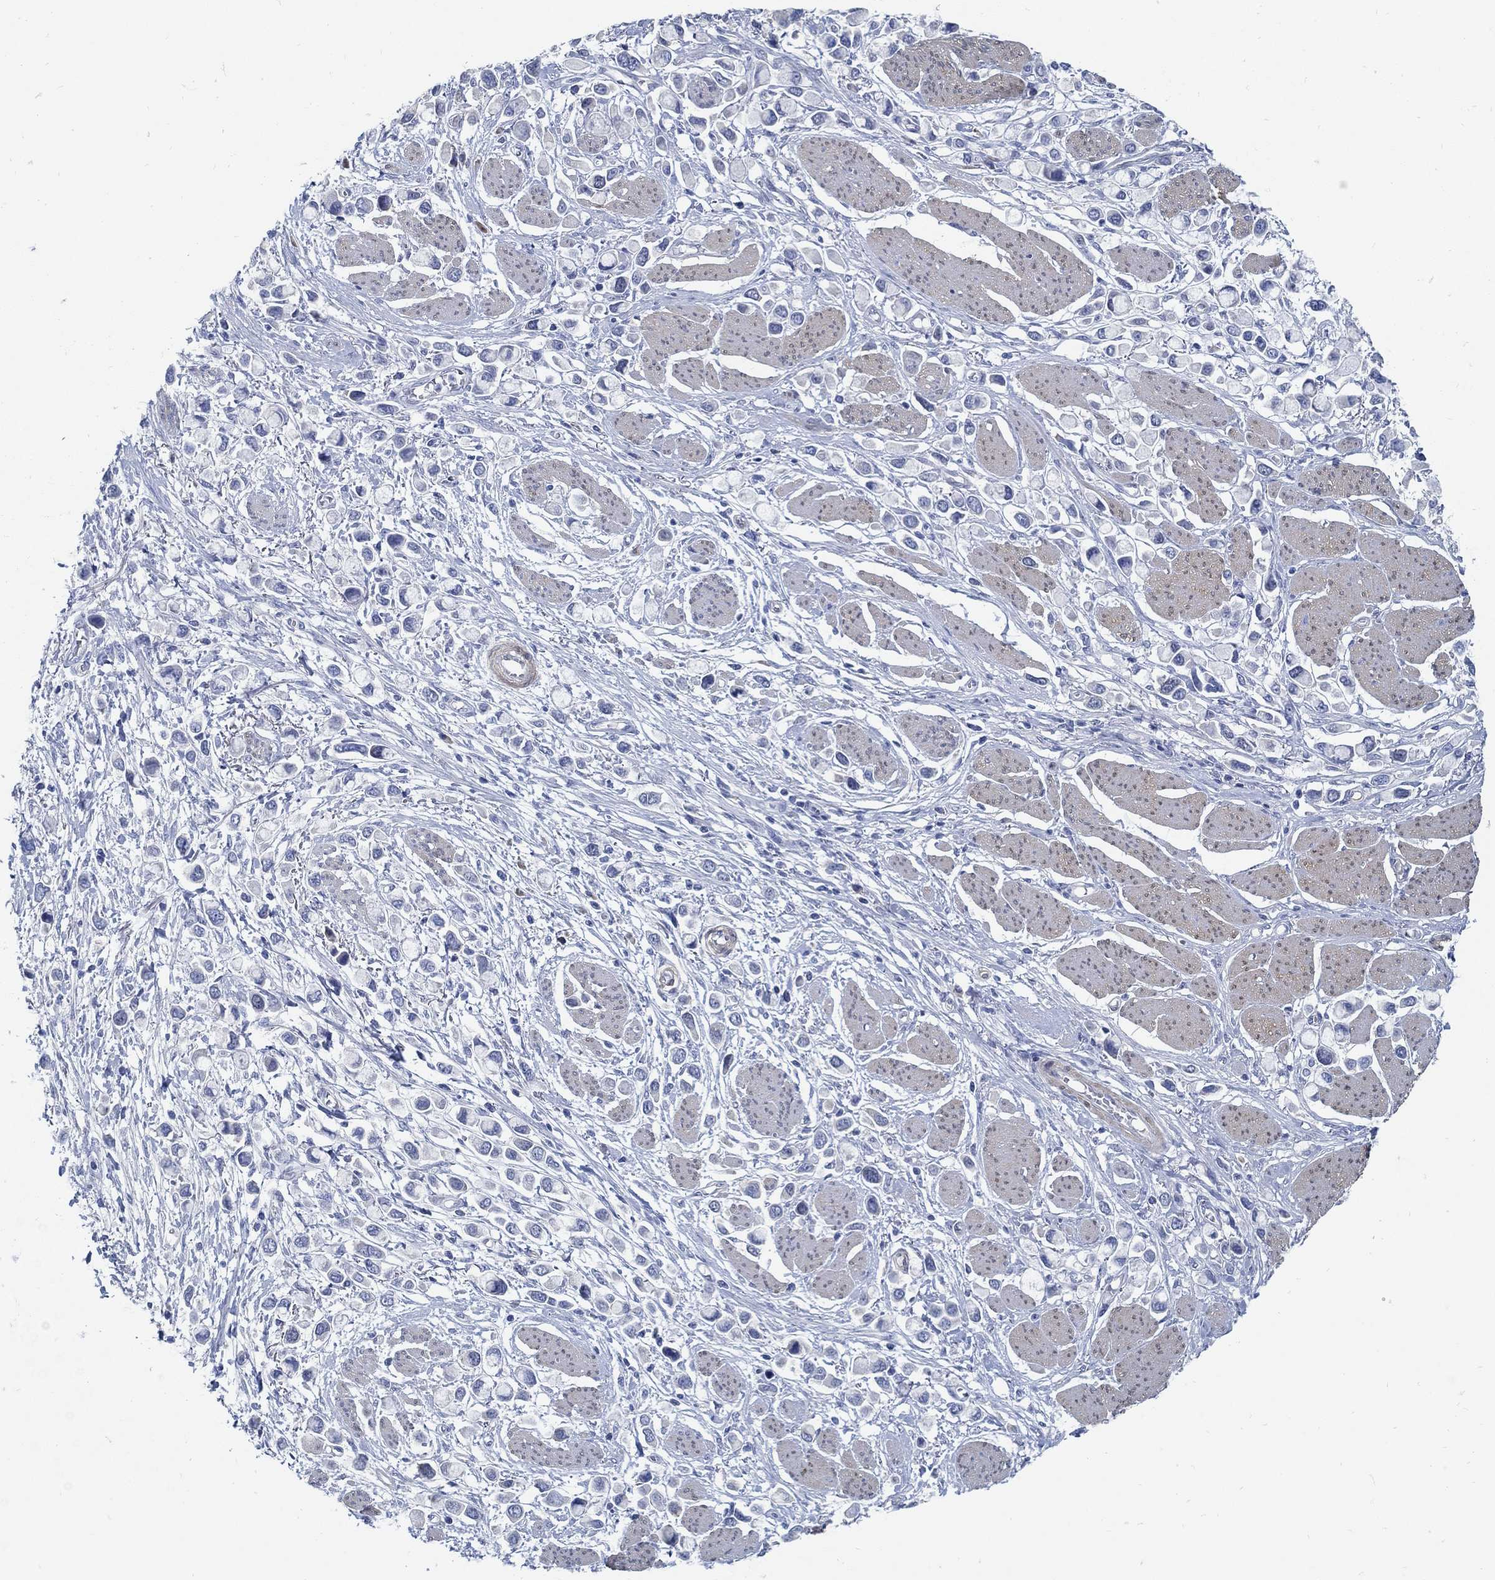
{"staining": {"intensity": "negative", "quantity": "none", "location": "none"}, "tissue": "stomach cancer", "cell_type": "Tumor cells", "image_type": "cancer", "snomed": [{"axis": "morphology", "description": "Adenocarcinoma, NOS"}, {"axis": "topography", "description": "Stomach"}], "caption": "Stomach cancer (adenocarcinoma) was stained to show a protein in brown. There is no significant expression in tumor cells.", "gene": "C15orf39", "patient": {"sex": "female", "age": 81}}